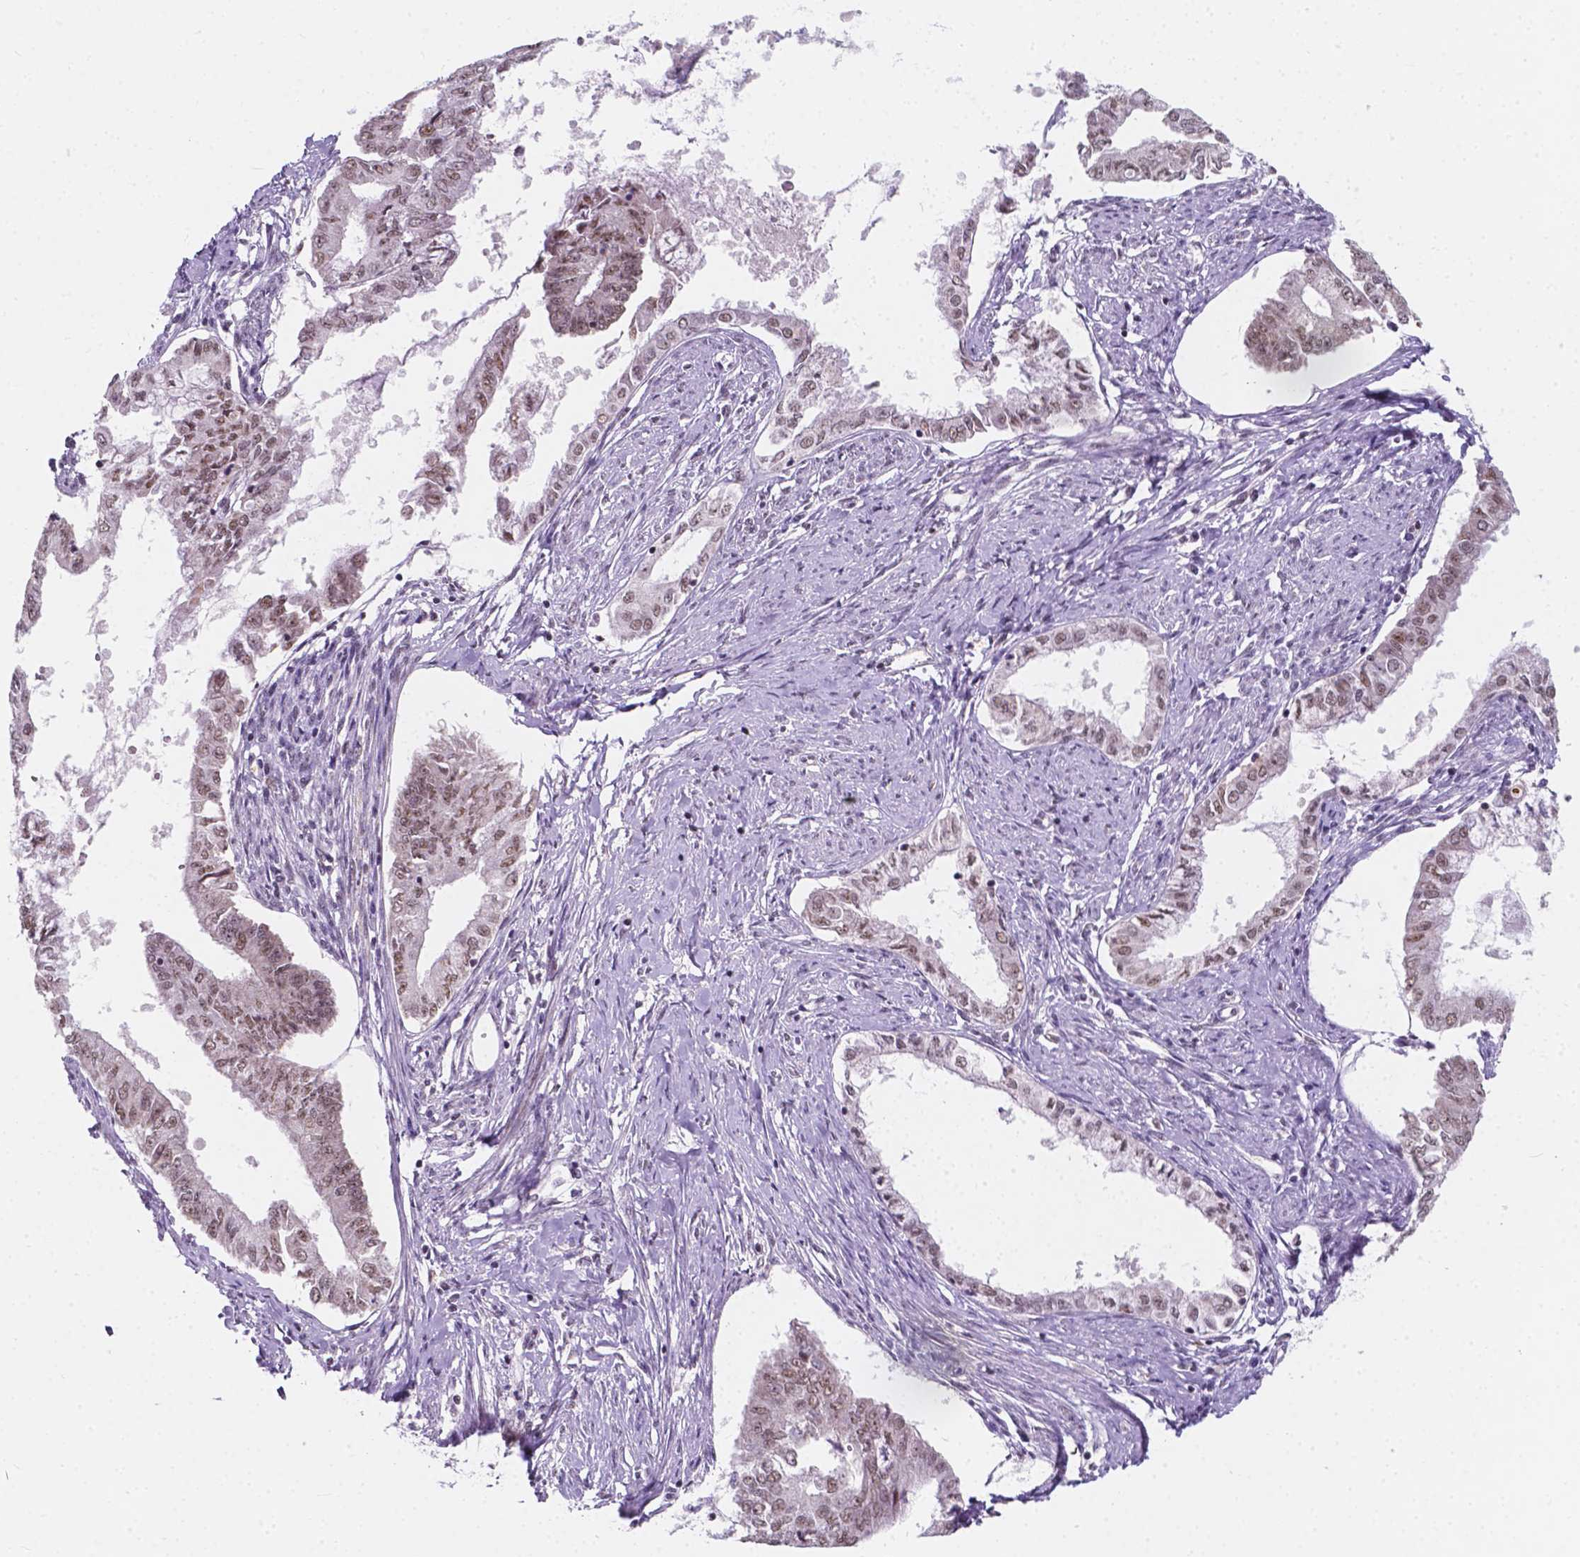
{"staining": {"intensity": "moderate", "quantity": "25%-75%", "location": "nuclear"}, "tissue": "endometrial cancer", "cell_type": "Tumor cells", "image_type": "cancer", "snomed": [{"axis": "morphology", "description": "Adenocarcinoma, NOS"}, {"axis": "topography", "description": "Endometrium"}], "caption": "Tumor cells show medium levels of moderate nuclear expression in about 25%-75% of cells in human endometrial adenocarcinoma. (brown staining indicates protein expression, while blue staining denotes nuclei).", "gene": "BCAS2", "patient": {"sex": "female", "age": 76}}